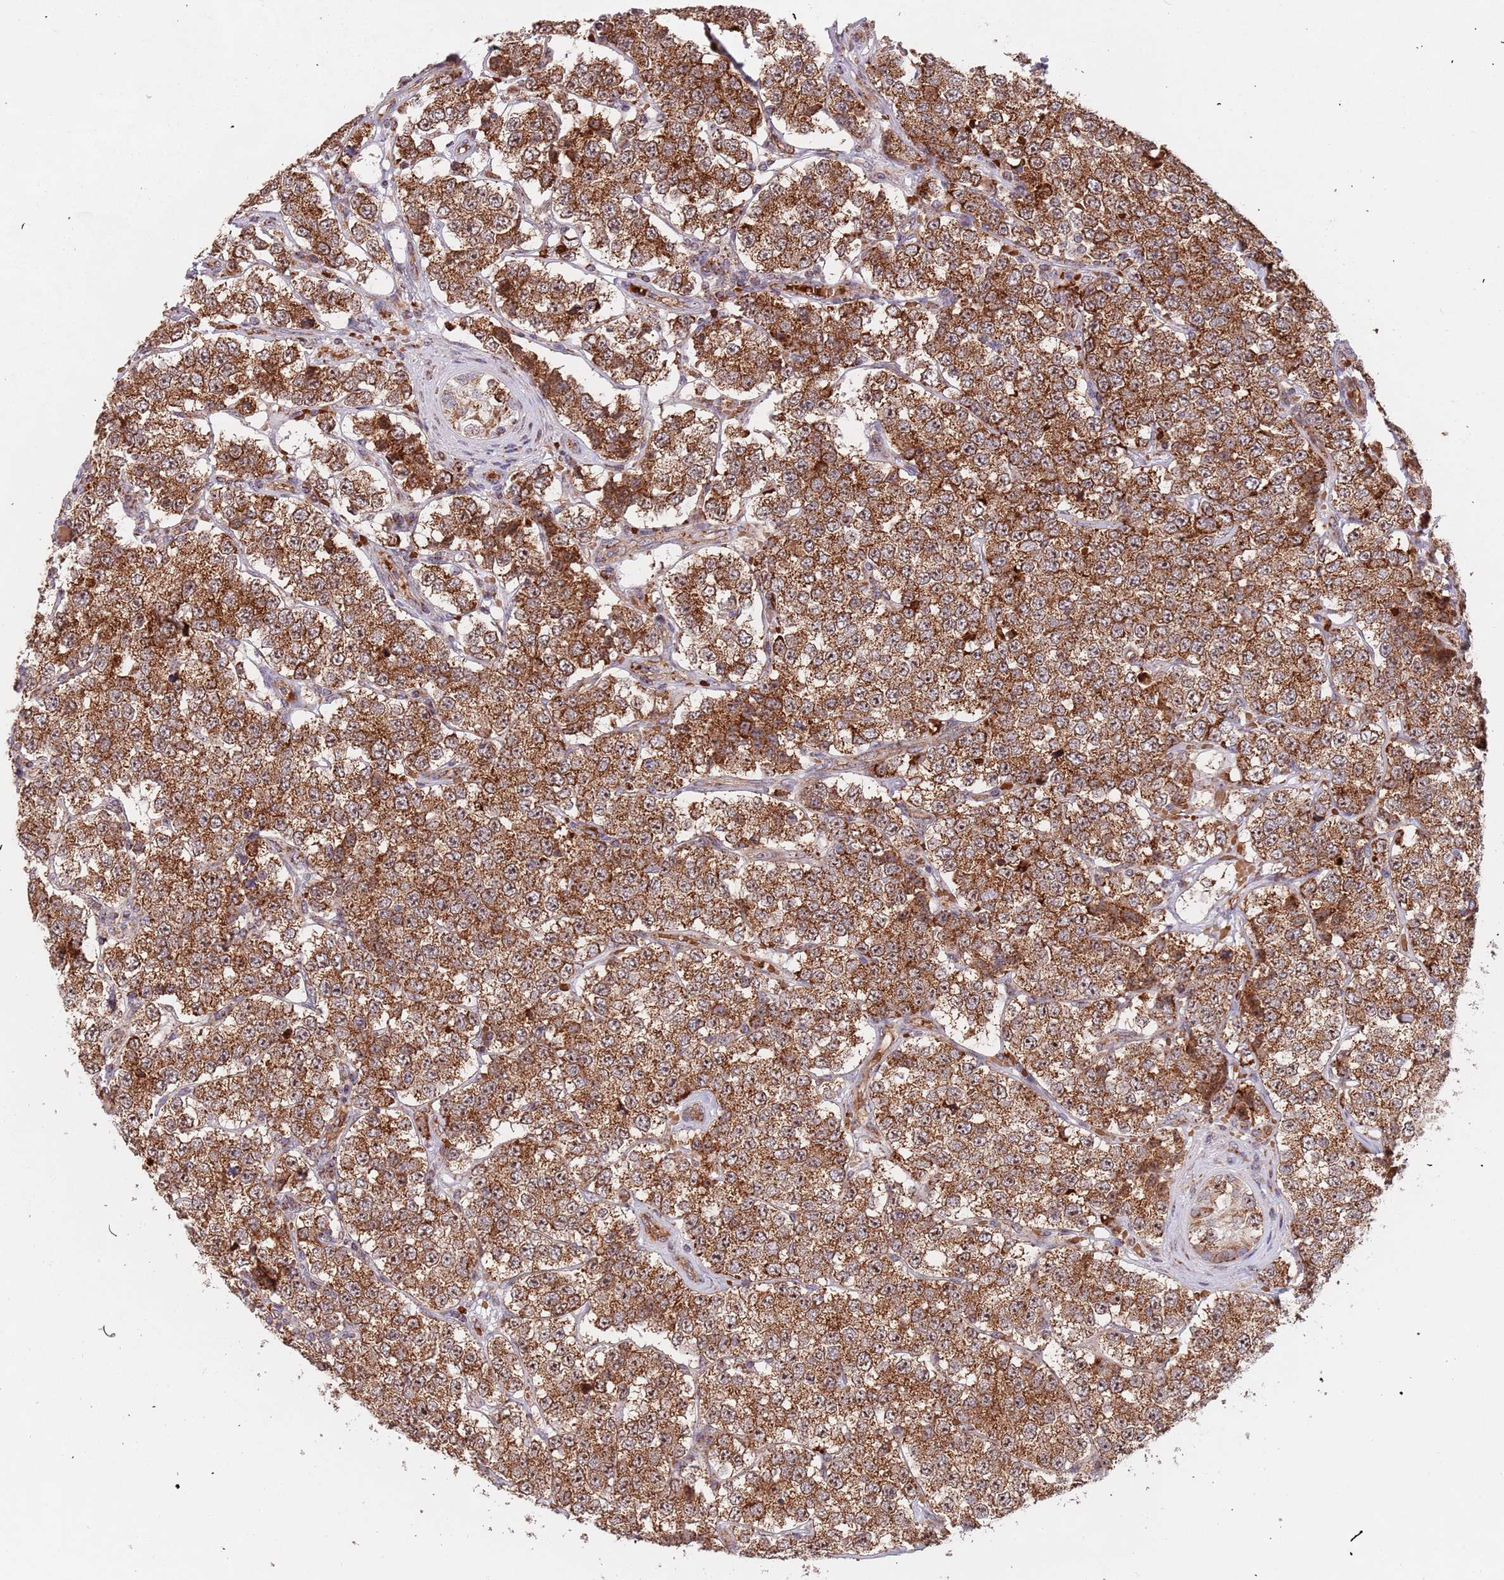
{"staining": {"intensity": "moderate", "quantity": ">75%", "location": "cytoplasmic/membranous"}, "tissue": "testis cancer", "cell_type": "Tumor cells", "image_type": "cancer", "snomed": [{"axis": "morphology", "description": "Seminoma, NOS"}, {"axis": "topography", "description": "Testis"}], "caption": "A medium amount of moderate cytoplasmic/membranous positivity is identified in approximately >75% of tumor cells in testis cancer (seminoma) tissue.", "gene": "DCHS1", "patient": {"sex": "male", "age": 34}}